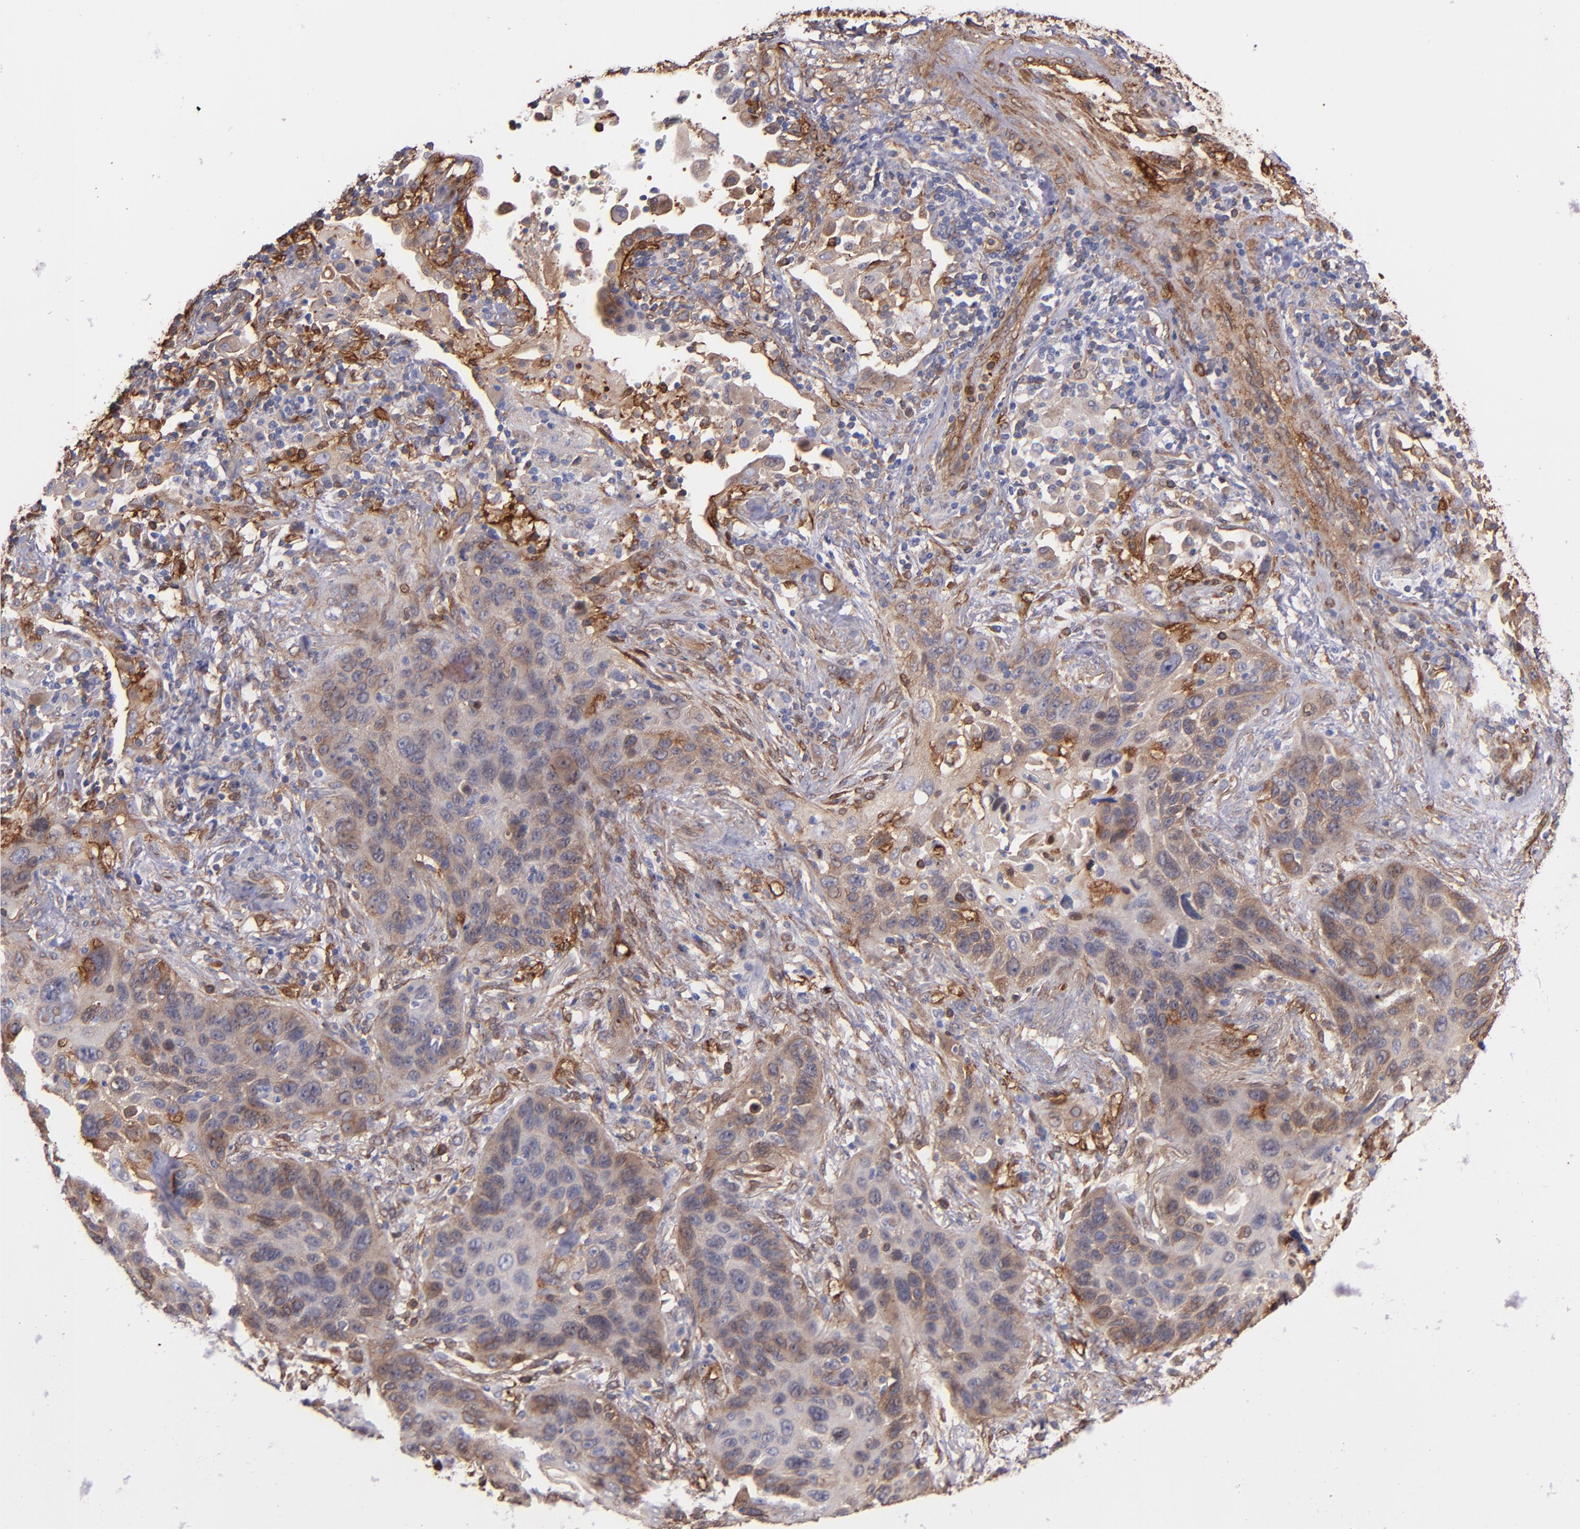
{"staining": {"intensity": "weak", "quantity": "25%-75%", "location": "cytoplasmic/membranous"}, "tissue": "lung cancer", "cell_type": "Tumor cells", "image_type": "cancer", "snomed": [{"axis": "morphology", "description": "Squamous cell carcinoma, NOS"}, {"axis": "topography", "description": "Lung"}], "caption": "Protein expression by IHC displays weak cytoplasmic/membranous expression in about 25%-75% of tumor cells in lung cancer (squamous cell carcinoma). The staining was performed using DAB (3,3'-diaminobenzidine) to visualize the protein expression in brown, while the nuclei were stained in blue with hematoxylin (Magnification: 20x).", "gene": "VCL", "patient": {"sex": "female", "age": 67}}